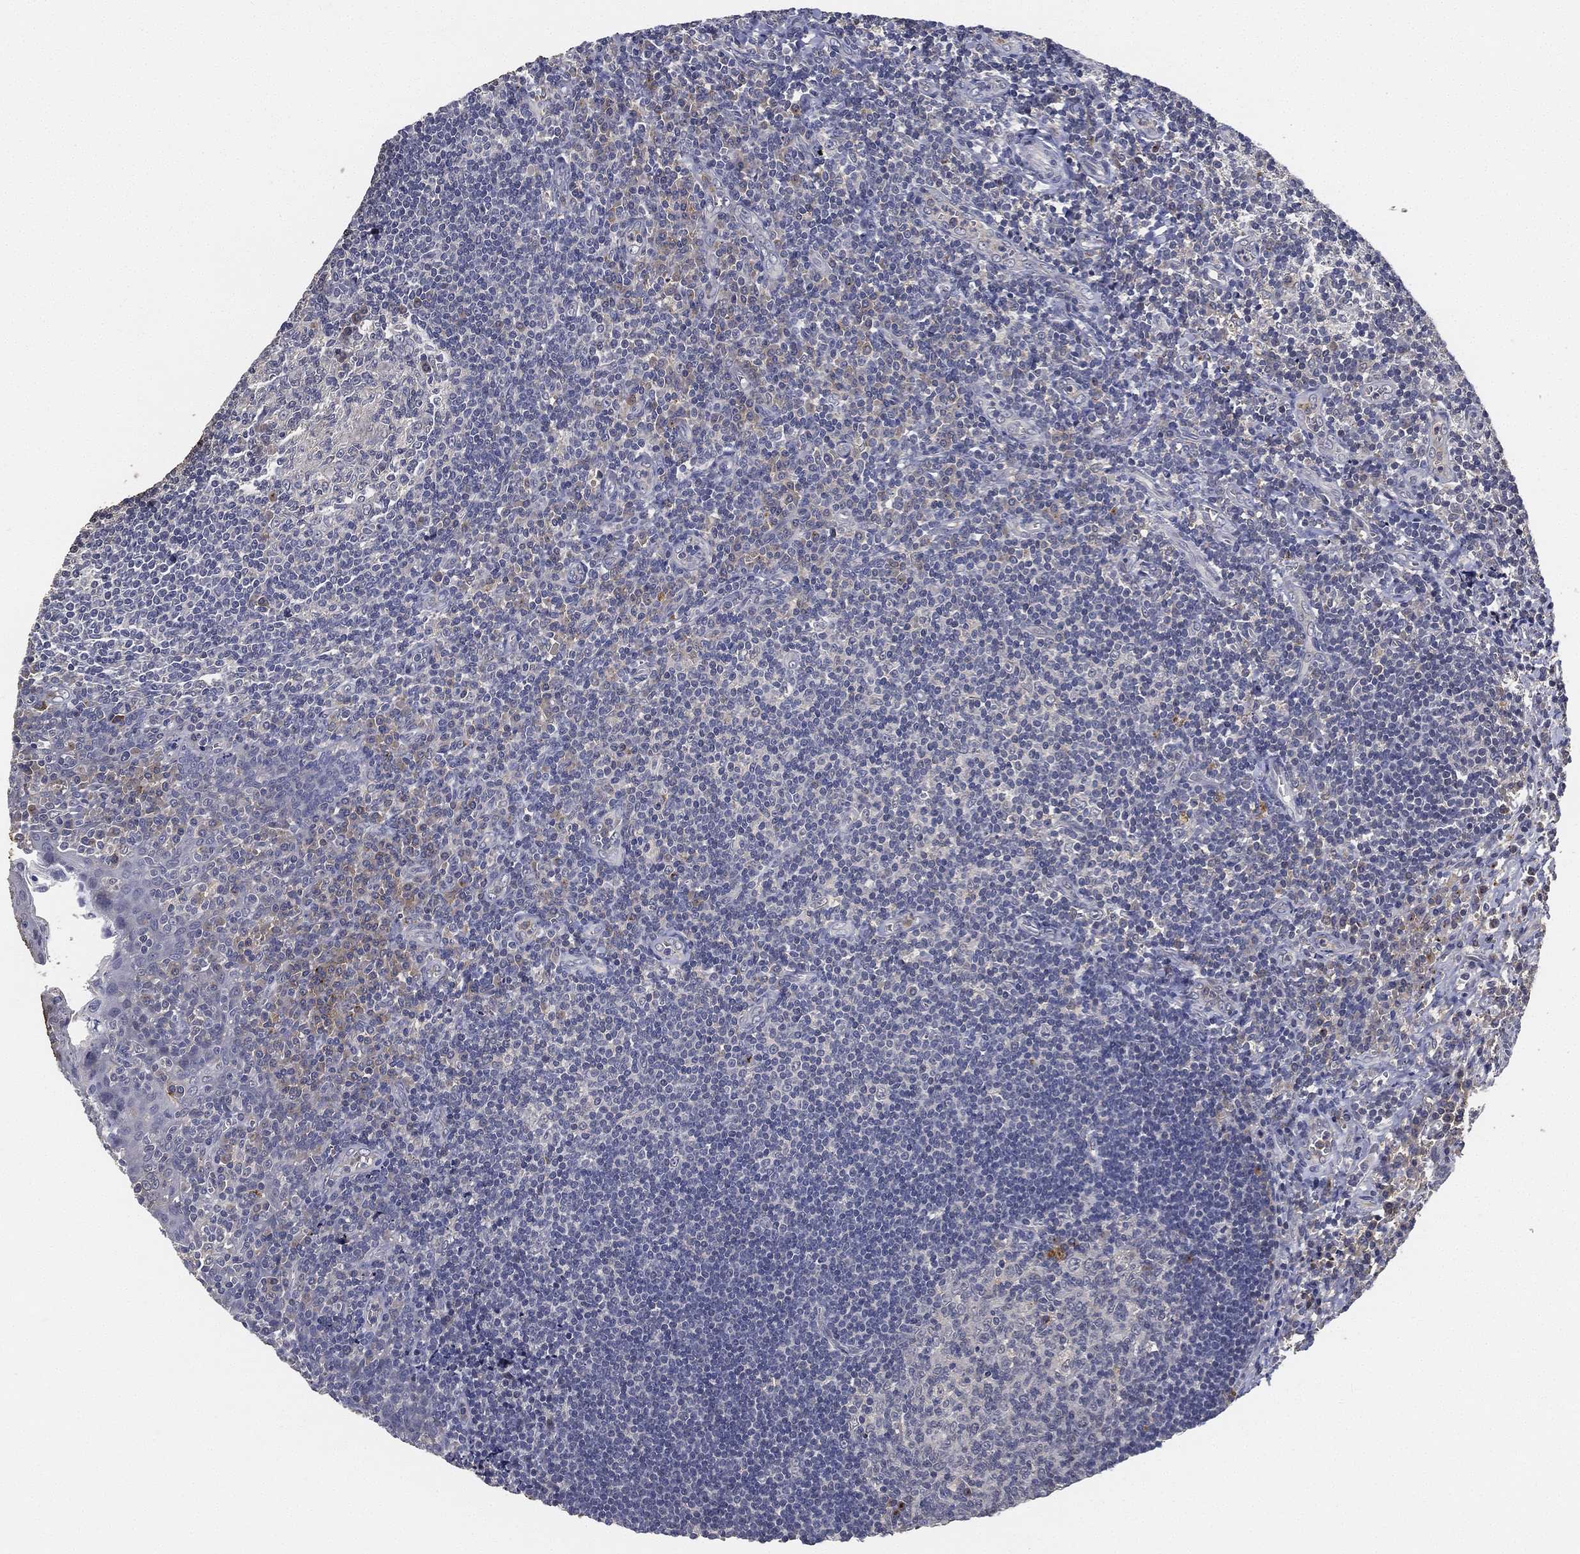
{"staining": {"intensity": "negative", "quantity": "none", "location": "none"}, "tissue": "tonsil", "cell_type": "Germinal center cells", "image_type": "normal", "snomed": [{"axis": "morphology", "description": "Normal tissue, NOS"}, {"axis": "morphology", "description": "Inflammation, NOS"}, {"axis": "topography", "description": "Tonsil"}], "caption": "High power microscopy photomicrograph of an immunohistochemistry micrograph of benign tonsil, revealing no significant positivity in germinal center cells.", "gene": "CFAP251", "patient": {"sex": "female", "age": 31}}